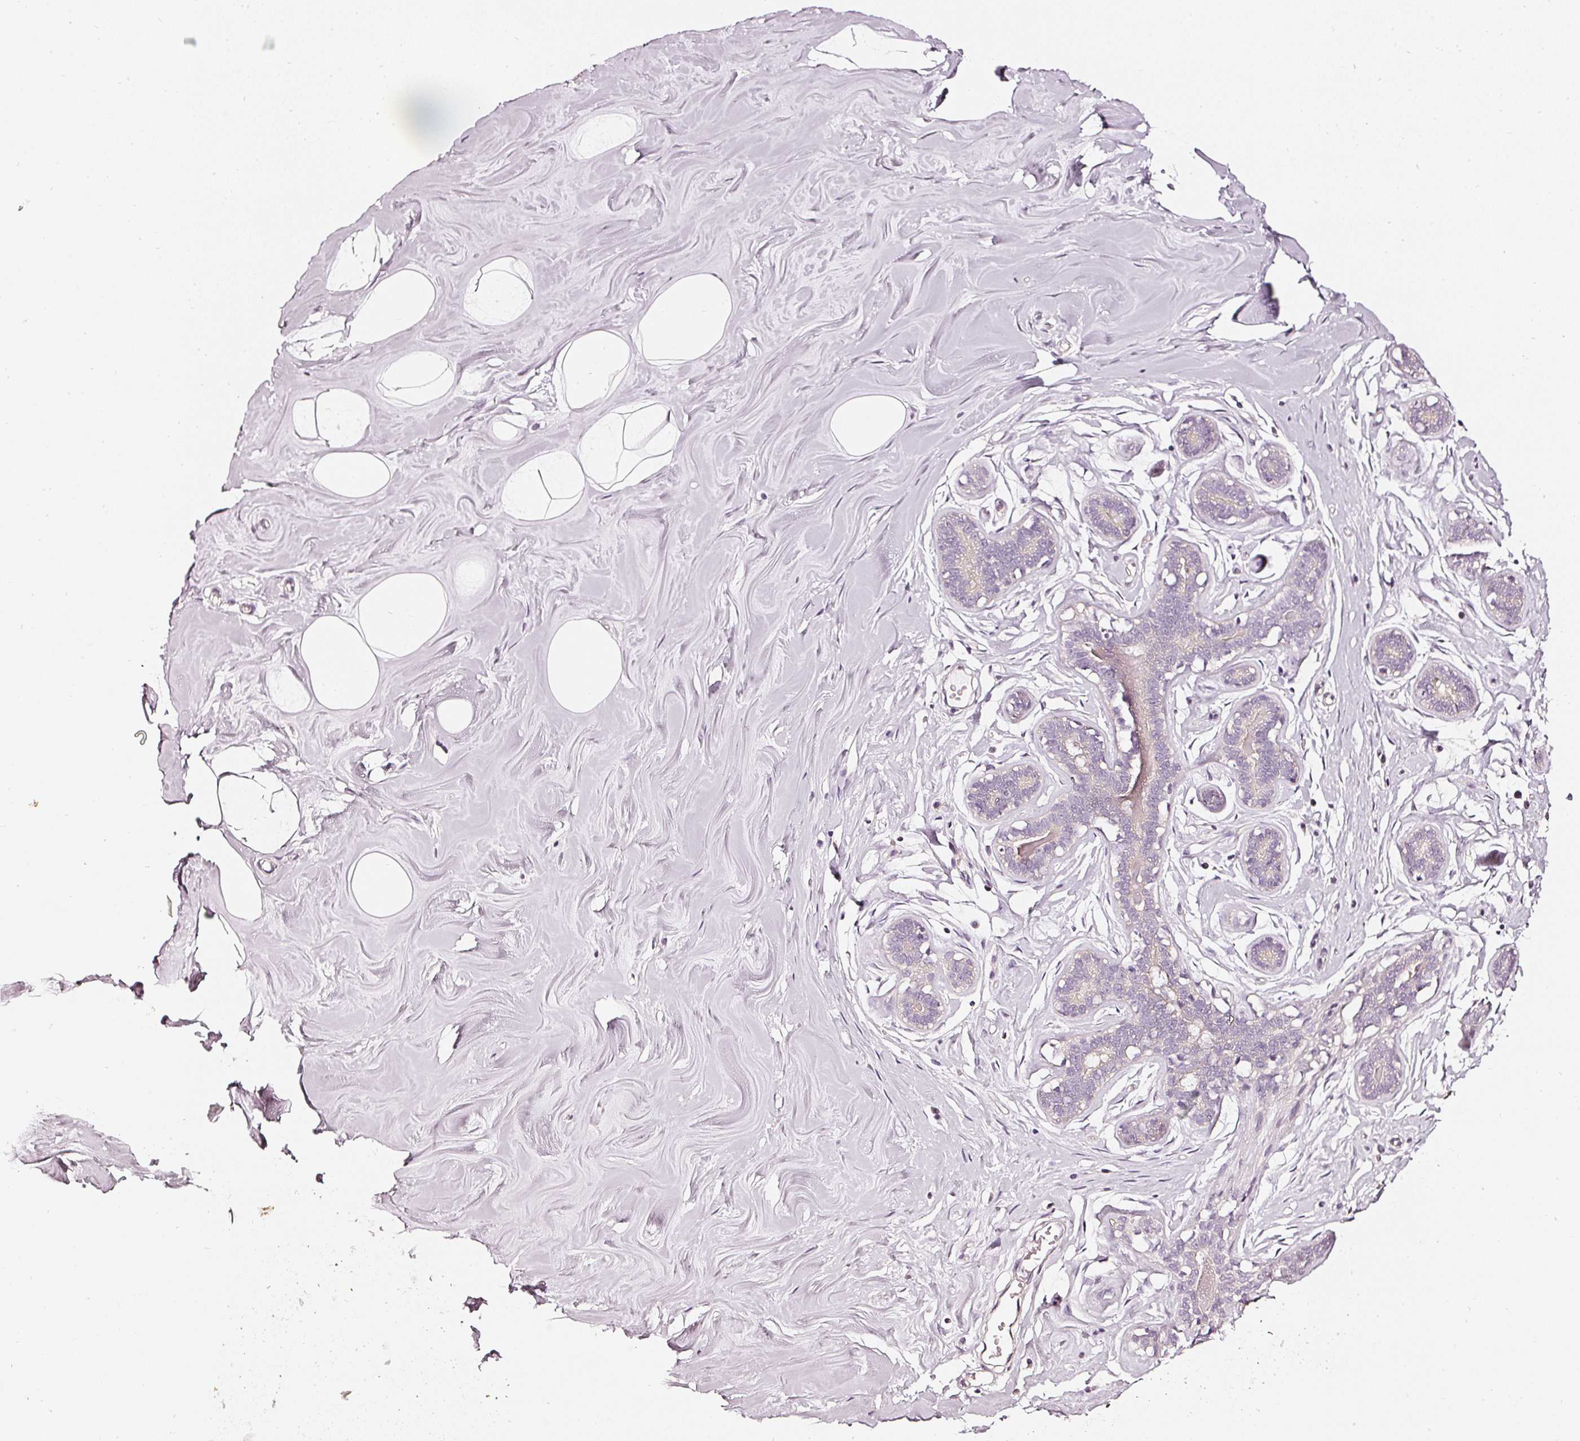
{"staining": {"intensity": "negative", "quantity": "none", "location": "none"}, "tissue": "breast", "cell_type": "Adipocytes", "image_type": "normal", "snomed": [{"axis": "morphology", "description": "Normal tissue, NOS"}, {"axis": "topography", "description": "Breast"}], "caption": "DAB (3,3'-diaminobenzidine) immunohistochemical staining of unremarkable breast exhibits no significant positivity in adipocytes.", "gene": "CNP", "patient": {"sex": "female", "age": 25}}